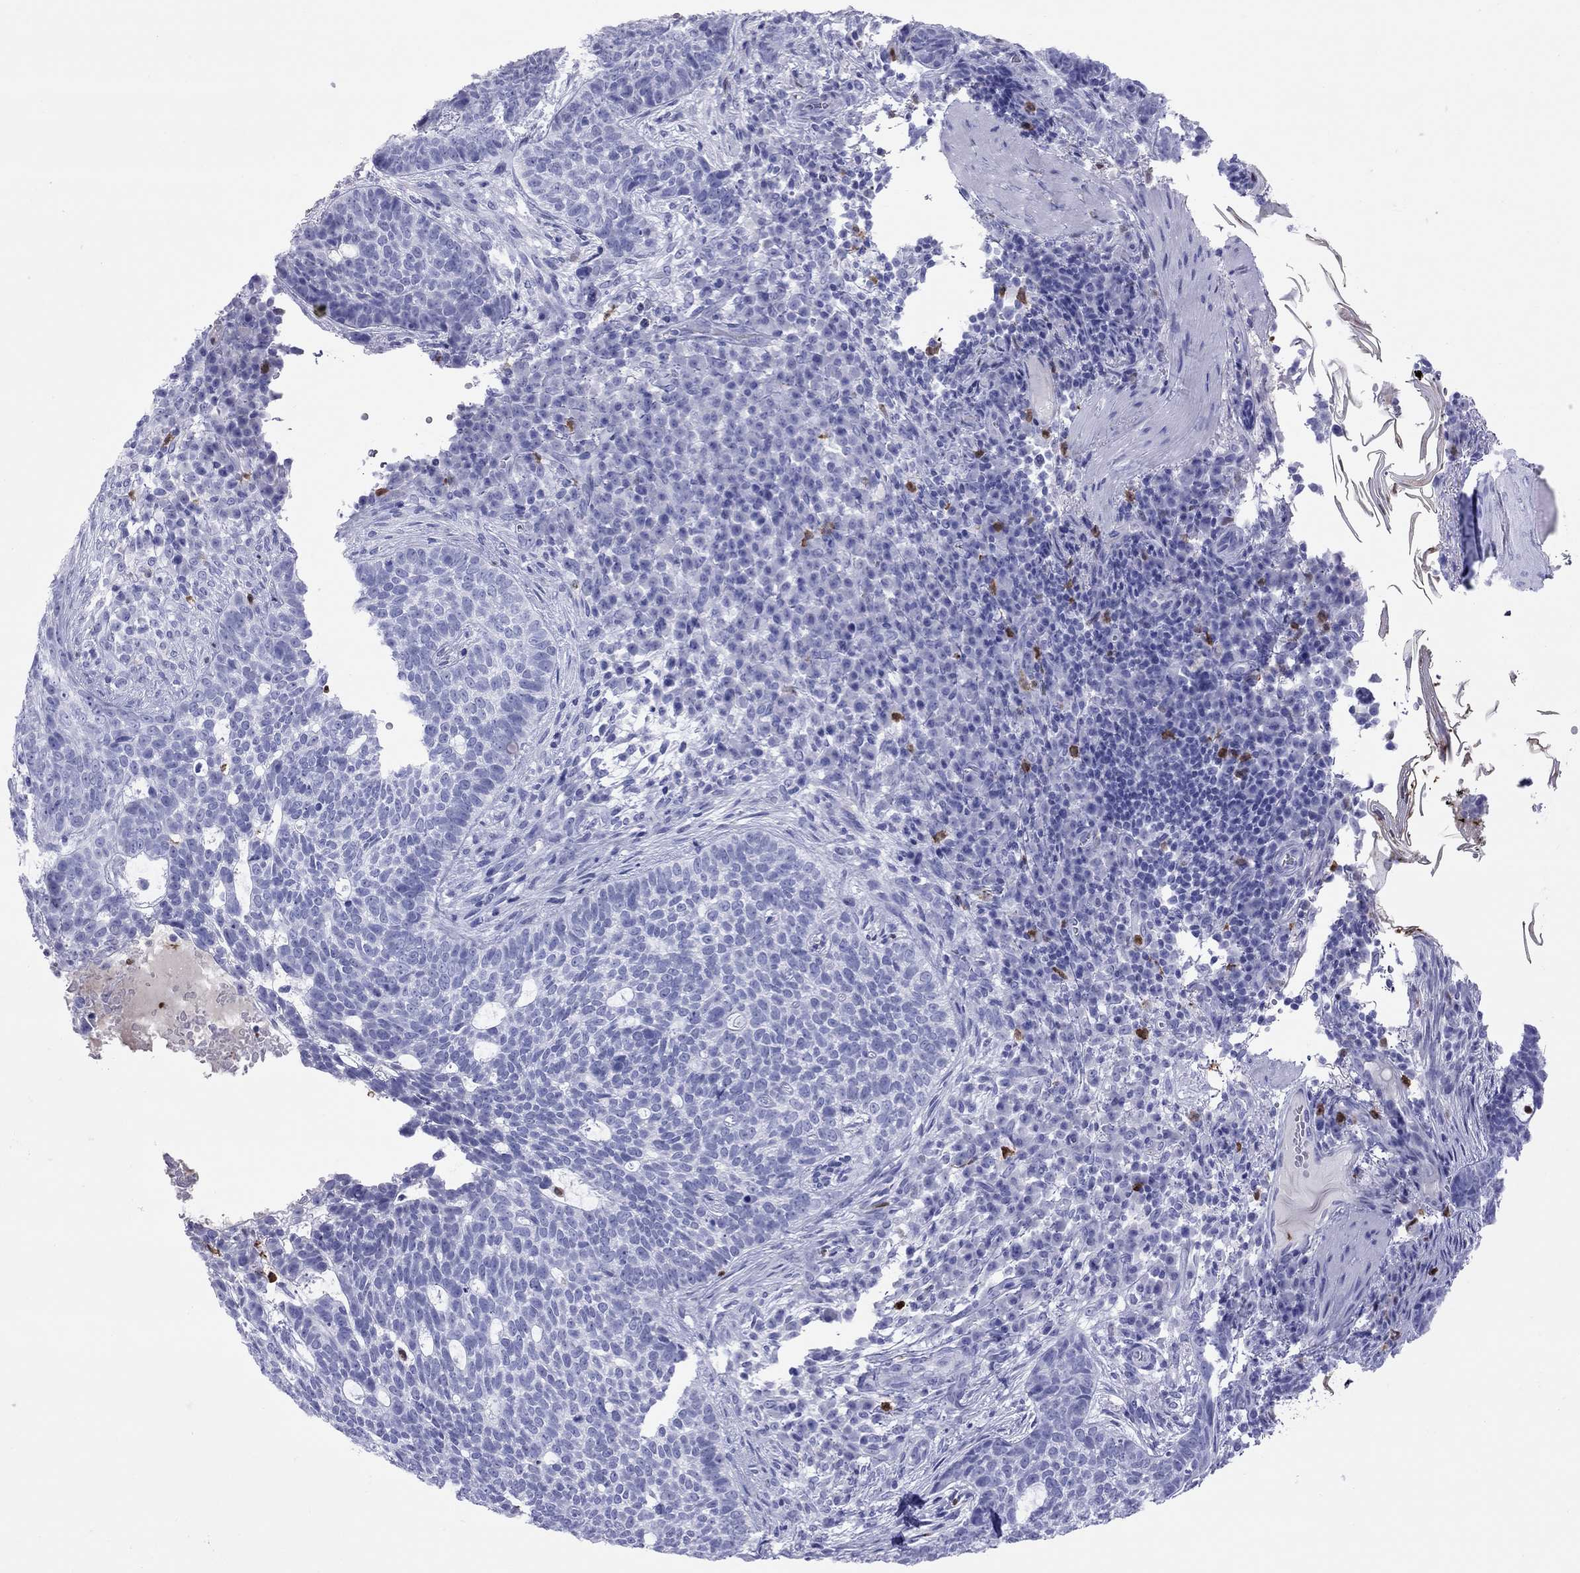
{"staining": {"intensity": "negative", "quantity": "none", "location": "none"}, "tissue": "skin cancer", "cell_type": "Tumor cells", "image_type": "cancer", "snomed": [{"axis": "morphology", "description": "Basal cell carcinoma"}, {"axis": "topography", "description": "Skin"}], "caption": "A micrograph of skin basal cell carcinoma stained for a protein demonstrates no brown staining in tumor cells.", "gene": "SLAMF1", "patient": {"sex": "female", "age": 69}}